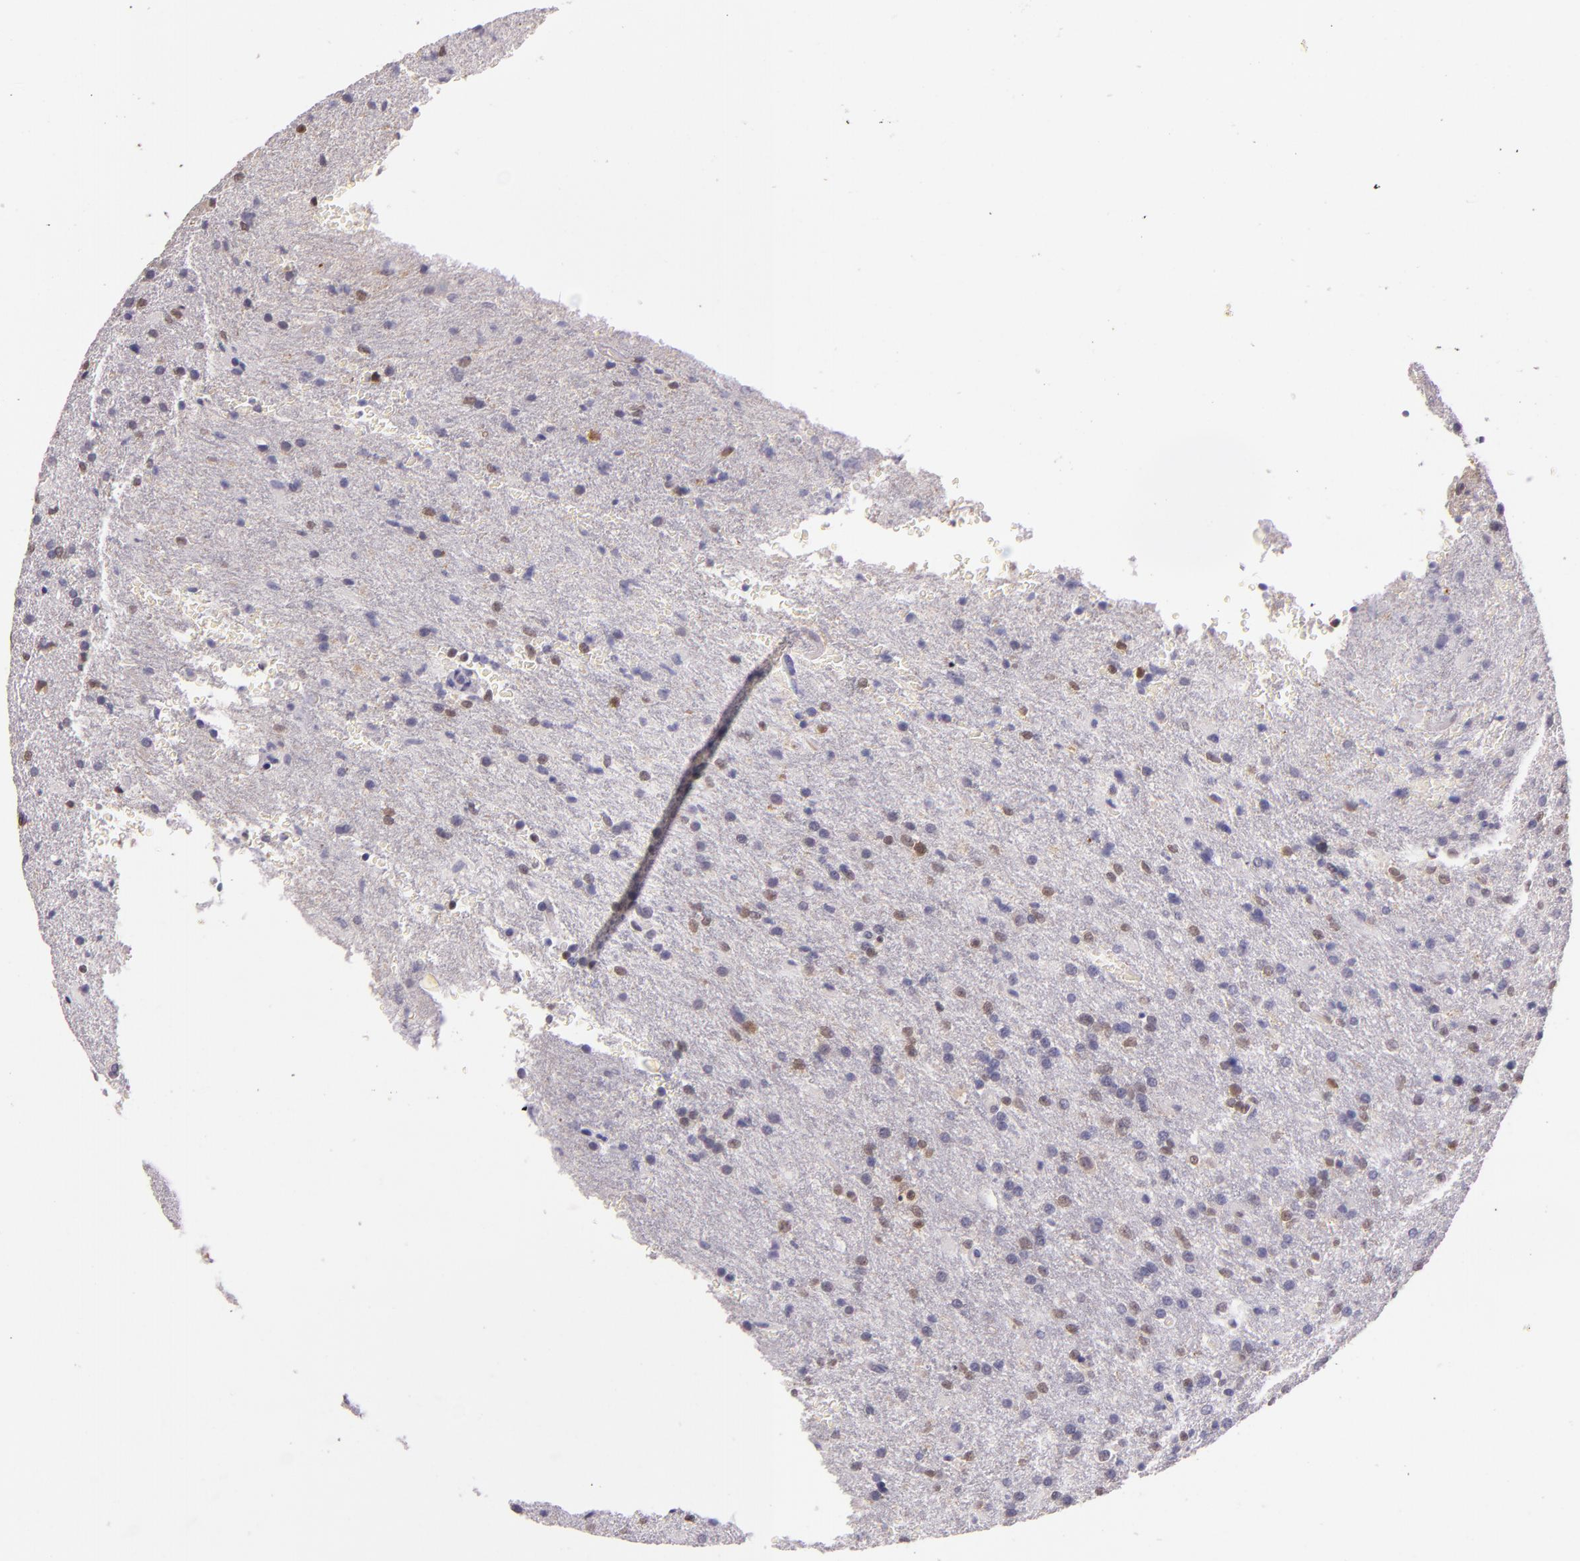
{"staining": {"intensity": "moderate", "quantity": "25%-75%", "location": "nuclear"}, "tissue": "glioma", "cell_type": "Tumor cells", "image_type": "cancer", "snomed": [{"axis": "morphology", "description": "Glioma, malignant, High grade"}, {"axis": "topography", "description": "Brain"}], "caption": "Malignant glioma (high-grade) was stained to show a protein in brown. There is medium levels of moderate nuclear expression in approximately 25%-75% of tumor cells. The staining was performed using DAB, with brown indicating positive protein expression. Nuclei are stained blue with hematoxylin.", "gene": "HSPA8", "patient": {"sex": "male", "age": 68}}